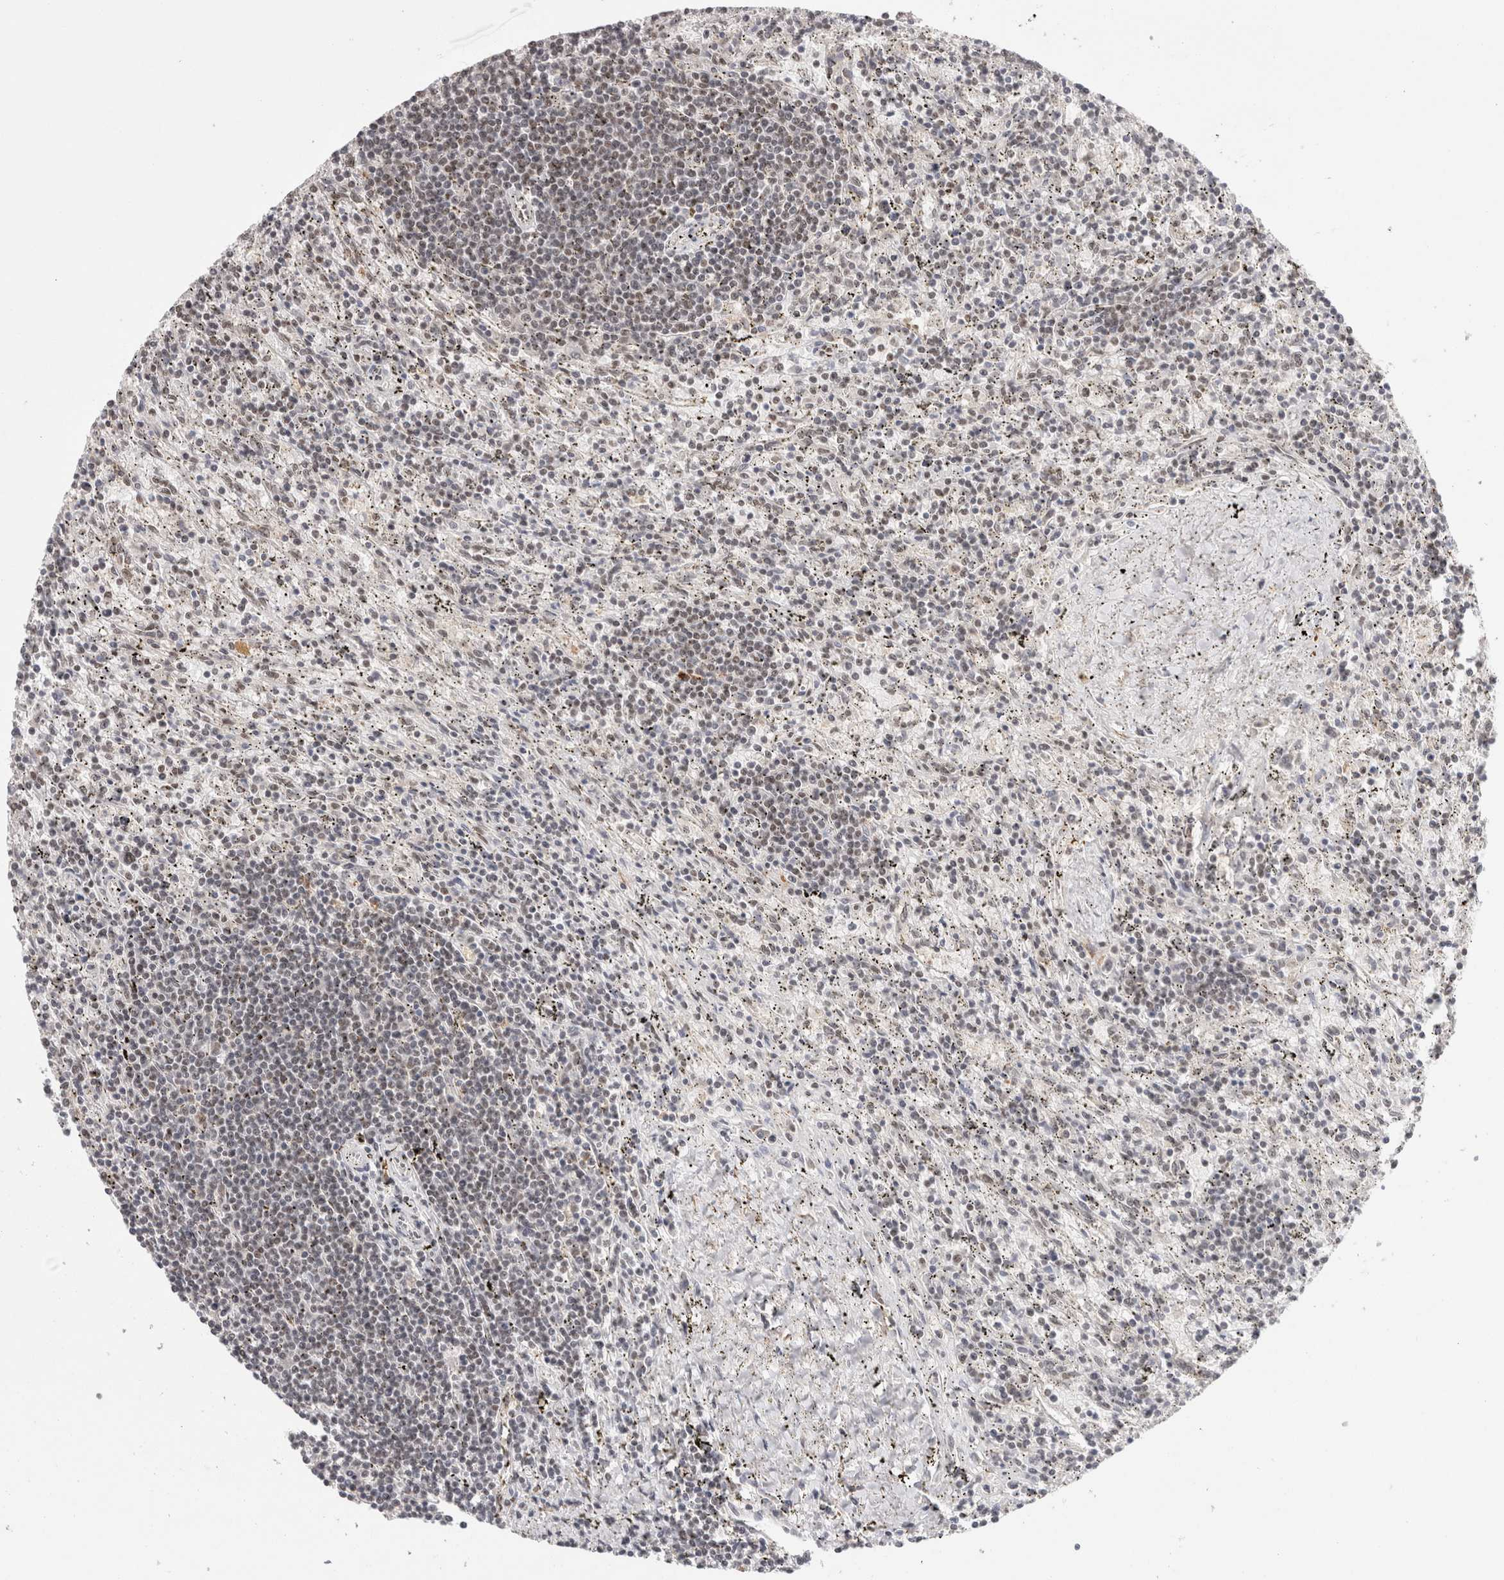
{"staining": {"intensity": "negative", "quantity": "none", "location": "none"}, "tissue": "lymphoma", "cell_type": "Tumor cells", "image_type": "cancer", "snomed": [{"axis": "morphology", "description": "Malignant lymphoma, non-Hodgkin's type, Low grade"}, {"axis": "topography", "description": "Spleen"}], "caption": "A micrograph of low-grade malignant lymphoma, non-Hodgkin's type stained for a protein shows no brown staining in tumor cells.", "gene": "ZNF830", "patient": {"sex": "male", "age": 76}}